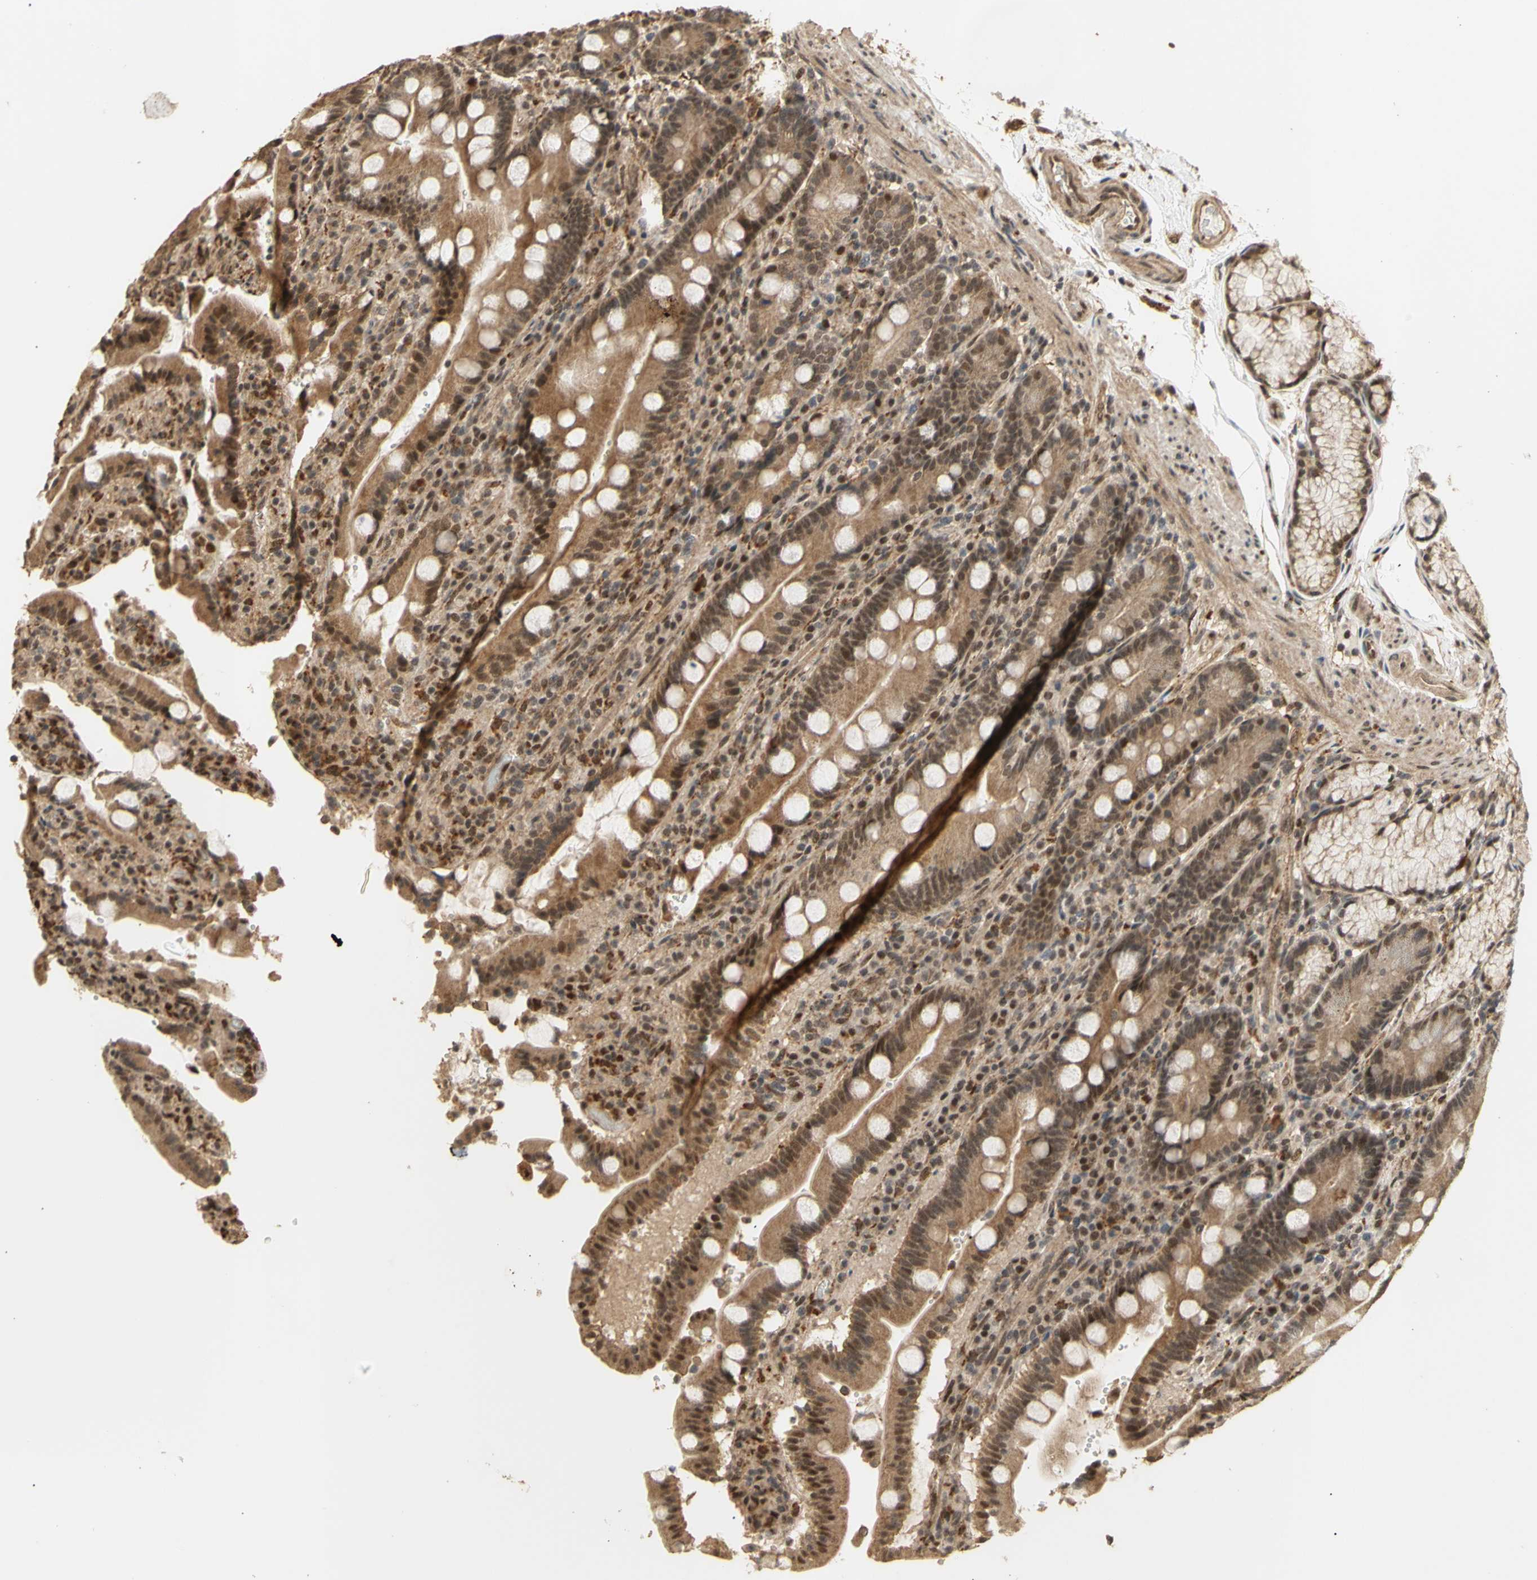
{"staining": {"intensity": "moderate", "quantity": ">75%", "location": "cytoplasmic/membranous,nuclear"}, "tissue": "duodenum", "cell_type": "Glandular cells", "image_type": "normal", "snomed": [{"axis": "morphology", "description": "Normal tissue, NOS"}, {"axis": "topography", "description": "Small intestine, NOS"}], "caption": "DAB (3,3'-diaminobenzidine) immunohistochemical staining of benign human duodenum shows moderate cytoplasmic/membranous,nuclear protein staining in approximately >75% of glandular cells.", "gene": "GTF2E2", "patient": {"sex": "female", "age": 71}}